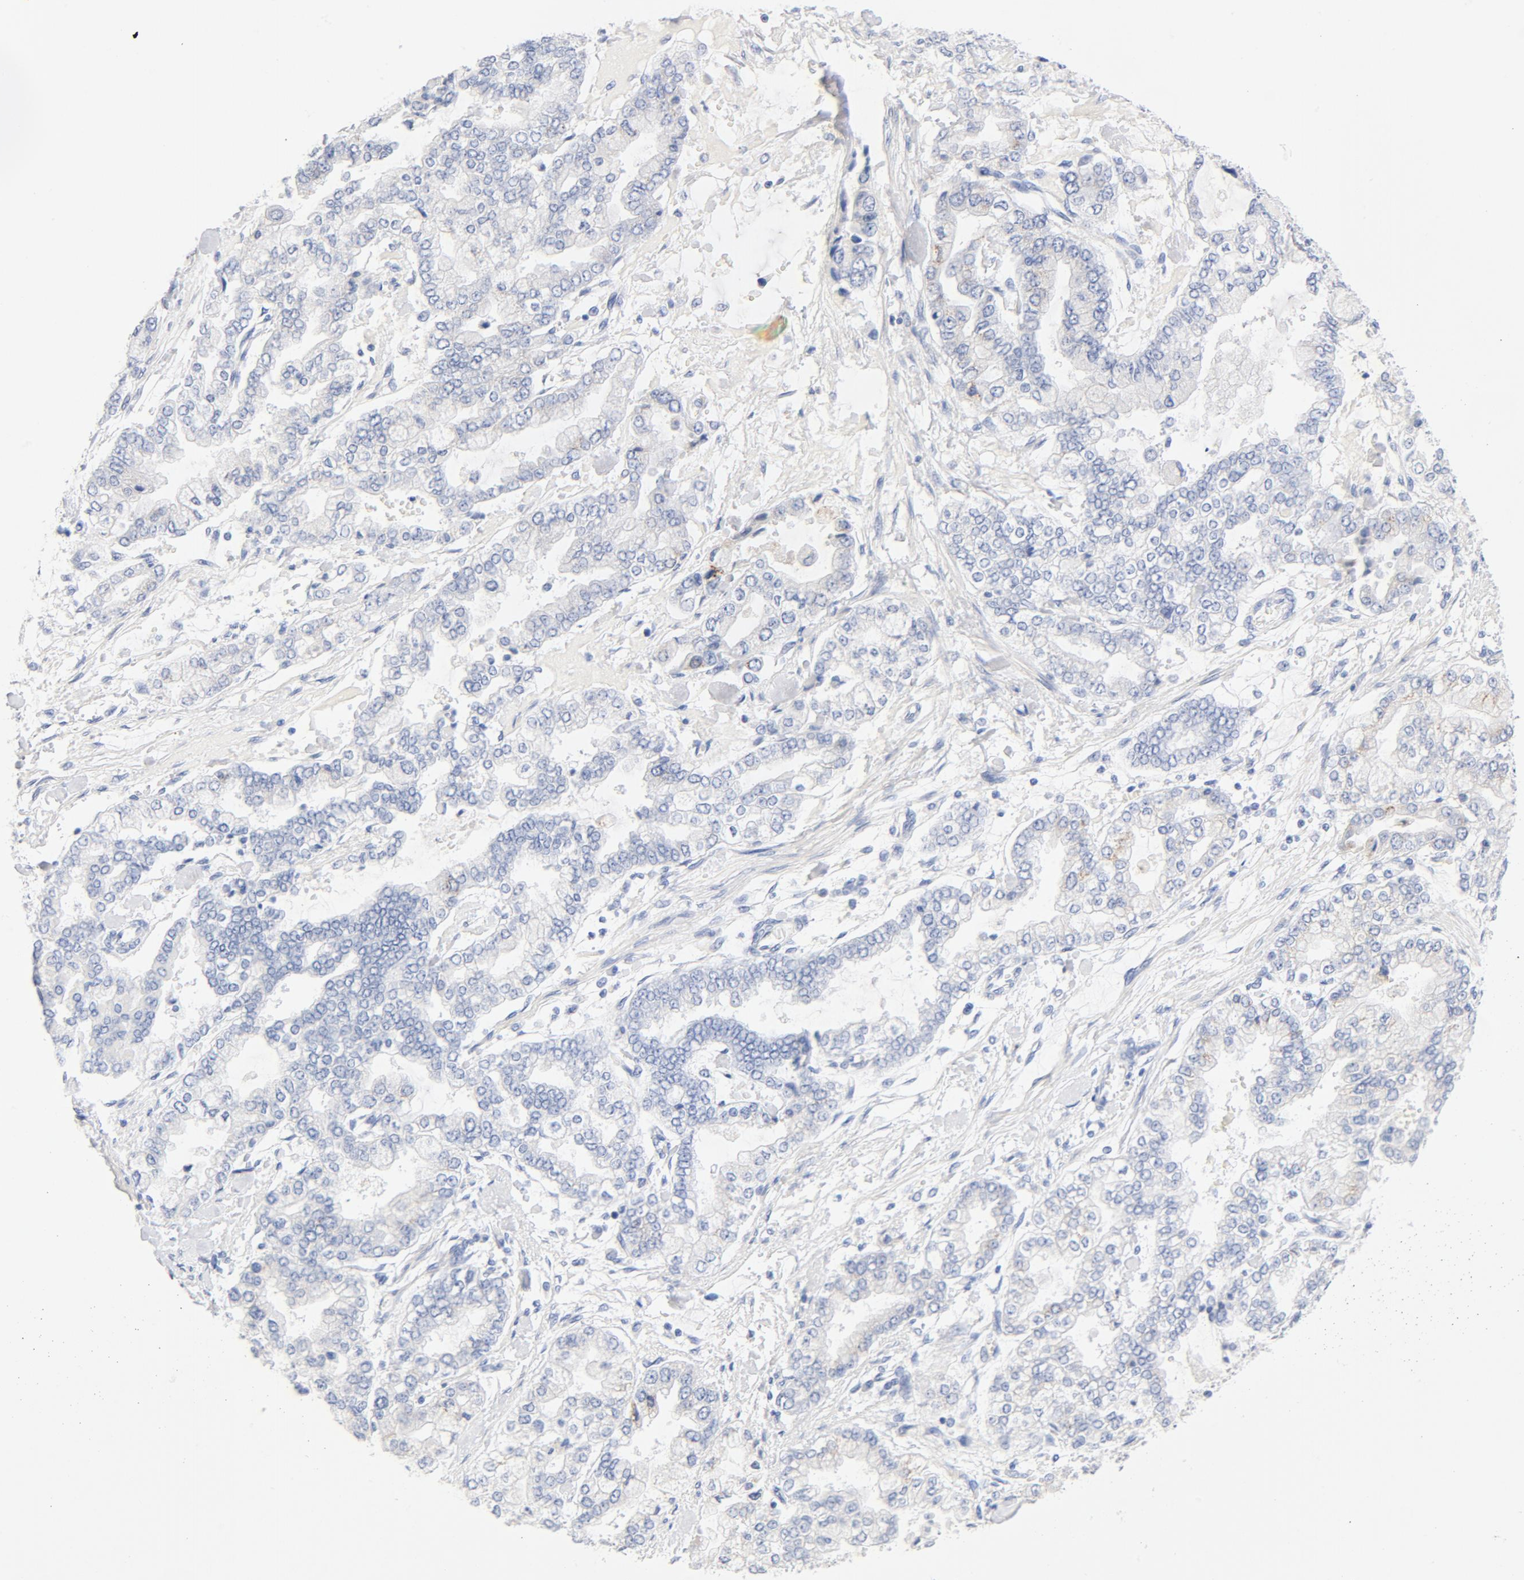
{"staining": {"intensity": "negative", "quantity": "none", "location": "none"}, "tissue": "stomach cancer", "cell_type": "Tumor cells", "image_type": "cancer", "snomed": [{"axis": "morphology", "description": "Normal tissue, NOS"}, {"axis": "morphology", "description": "Adenocarcinoma, NOS"}, {"axis": "topography", "description": "Stomach, upper"}, {"axis": "topography", "description": "Stomach"}], "caption": "This image is of stomach adenocarcinoma stained with immunohistochemistry to label a protein in brown with the nuclei are counter-stained blue. There is no positivity in tumor cells. The staining is performed using DAB (3,3'-diaminobenzidine) brown chromogen with nuclei counter-stained in using hematoxylin.", "gene": "HOMER1", "patient": {"sex": "male", "age": 76}}